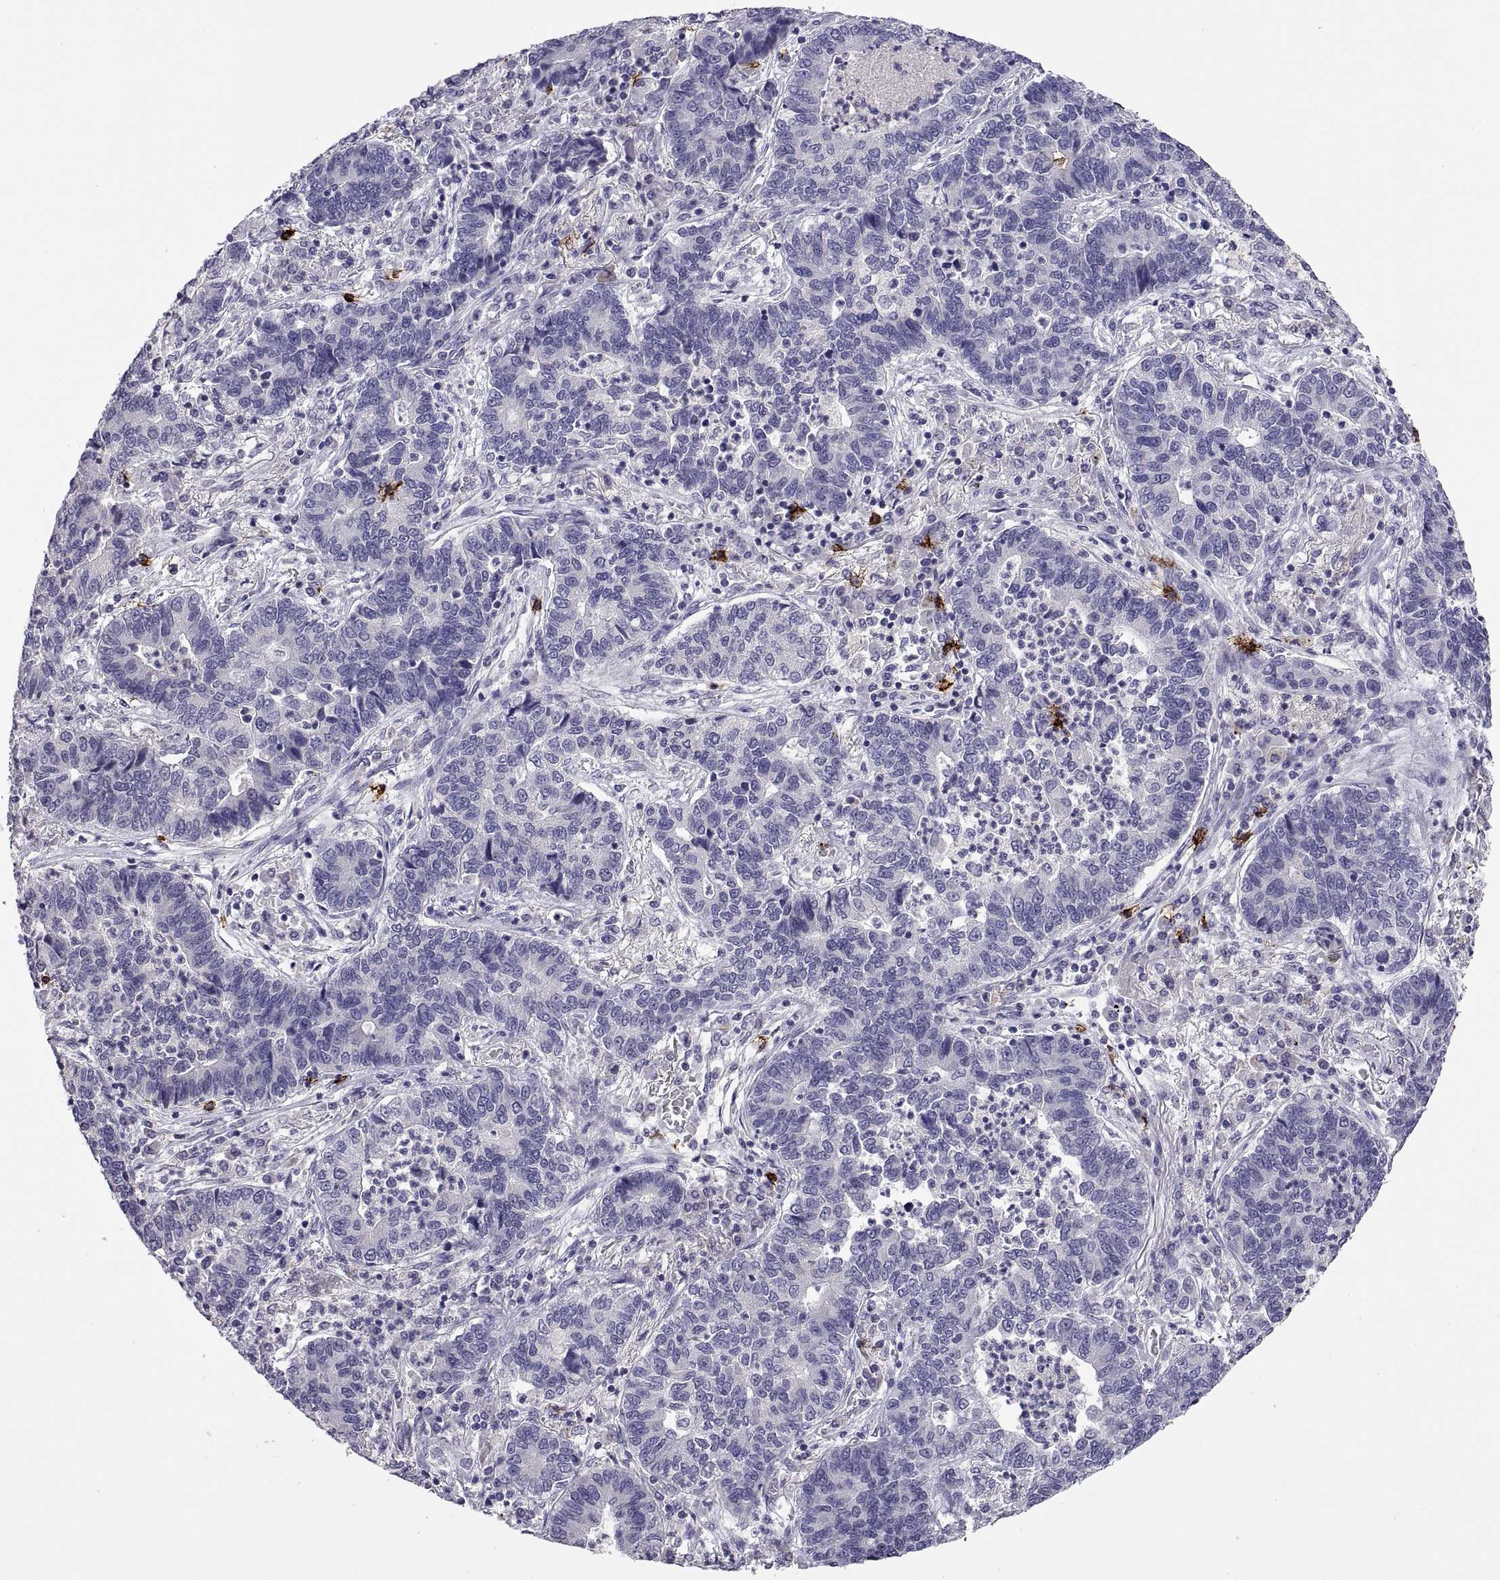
{"staining": {"intensity": "negative", "quantity": "none", "location": "none"}, "tissue": "lung cancer", "cell_type": "Tumor cells", "image_type": "cancer", "snomed": [{"axis": "morphology", "description": "Adenocarcinoma, NOS"}, {"axis": "topography", "description": "Lung"}], "caption": "Photomicrograph shows no protein positivity in tumor cells of lung adenocarcinoma tissue. (DAB immunohistochemistry, high magnification).", "gene": "MS4A1", "patient": {"sex": "female", "age": 57}}